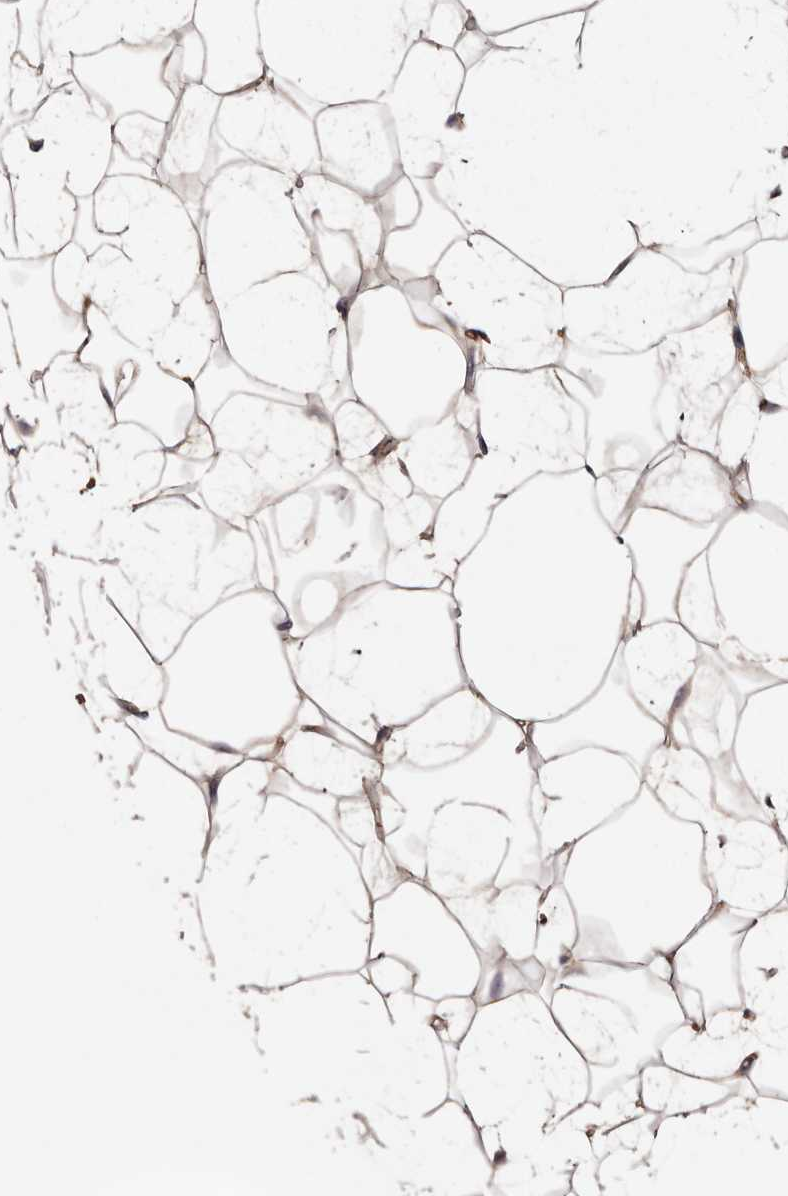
{"staining": {"intensity": "moderate", "quantity": ">75%", "location": "cytoplasmic/membranous"}, "tissue": "adipose tissue", "cell_type": "Adipocytes", "image_type": "normal", "snomed": [{"axis": "morphology", "description": "Normal tissue, NOS"}, {"axis": "topography", "description": "Breast"}], "caption": "Protein expression analysis of benign adipose tissue reveals moderate cytoplasmic/membranous staining in about >75% of adipocytes.", "gene": "CYP1B1", "patient": {"sex": "female", "age": 23}}